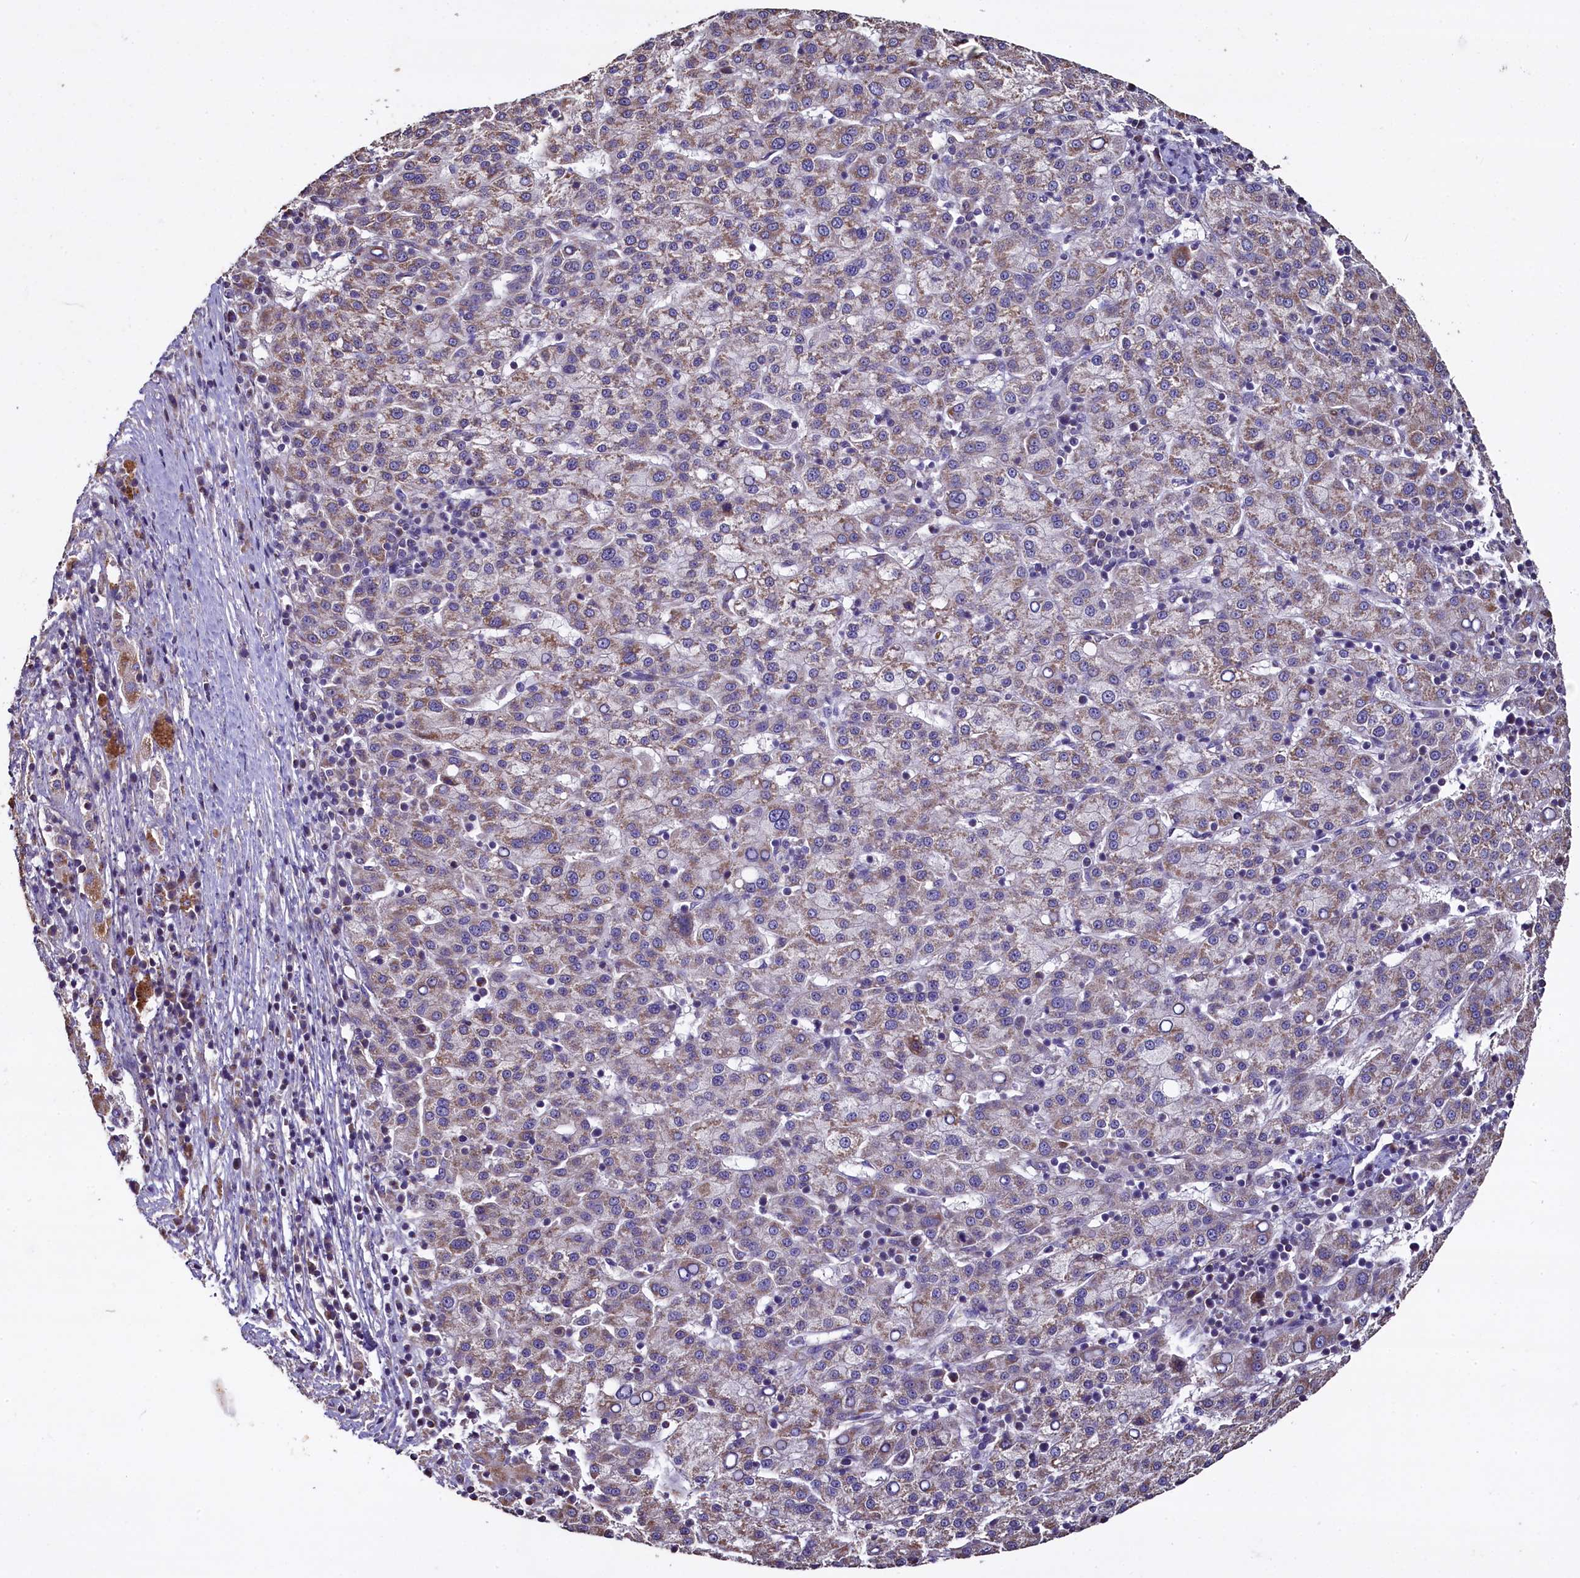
{"staining": {"intensity": "moderate", "quantity": "25%-75%", "location": "cytoplasmic/membranous"}, "tissue": "liver cancer", "cell_type": "Tumor cells", "image_type": "cancer", "snomed": [{"axis": "morphology", "description": "Carcinoma, Hepatocellular, NOS"}, {"axis": "topography", "description": "Liver"}], "caption": "Liver hepatocellular carcinoma stained with immunohistochemistry demonstrates moderate cytoplasmic/membranous expression in approximately 25%-75% of tumor cells. Using DAB (3,3'-diaminobenzidine) (brown) and hematoxylin (blue) stains, captured at high magnification using brightfield microscopy.", "gene": "COQ9", "patient": {"sex": "female", "age": 58}}